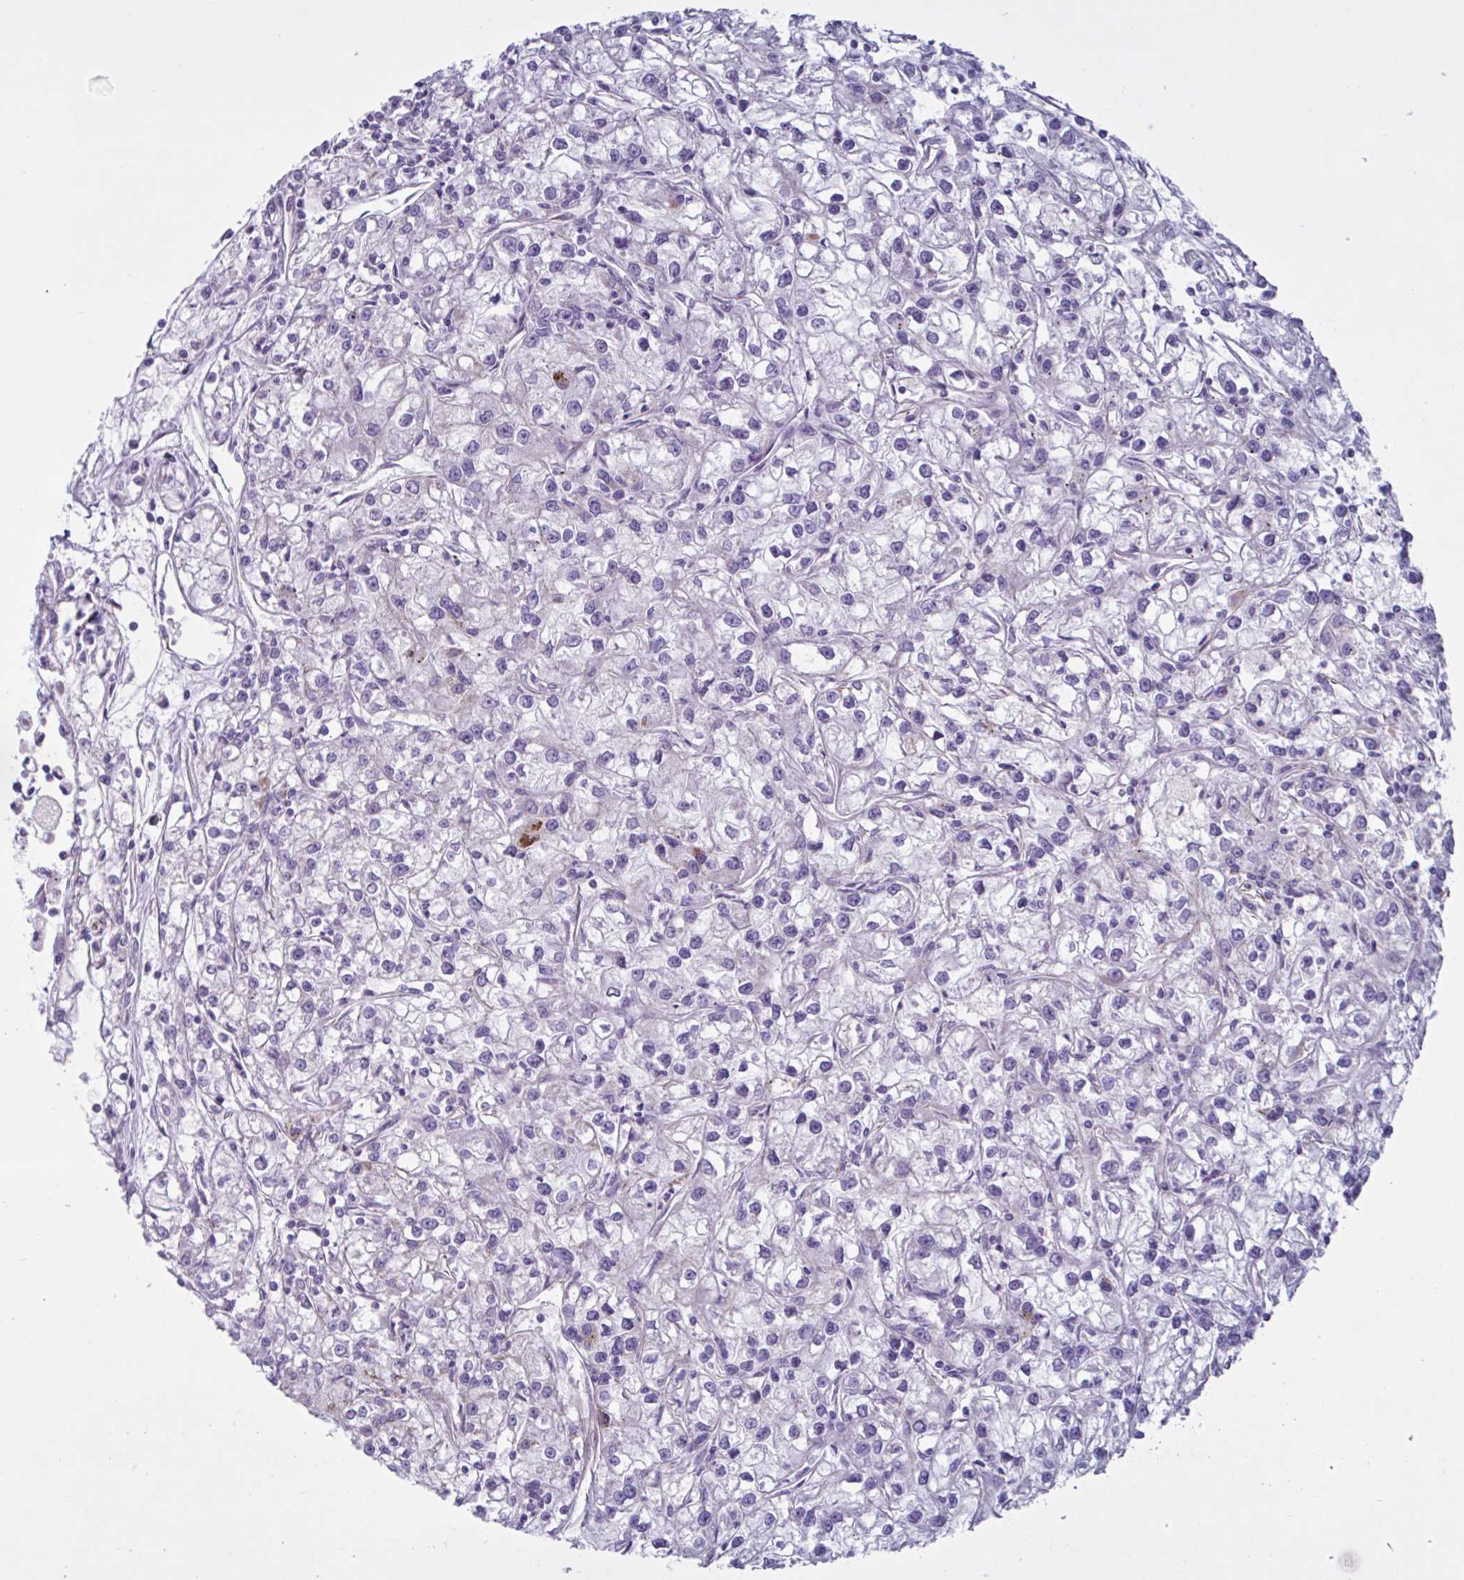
{"staining": {"intensity": "negative", "quantity": "none", "location": "none"}, "tissue": "renal cancer", "cell_type": "Tumor cells", "image_type": "cancer", "snomed": [{"axis": "morphology", "description": "Adenocarcinoma, NOS"}, {"axis": "topography", "description": "Kidney"}], "caption": "IHC of renal cancer (adenocarcinoma) reveals no positivity in tumor cells.", "gene": "TMEM86B", "patient": {"sex": "female", "age": 59}}